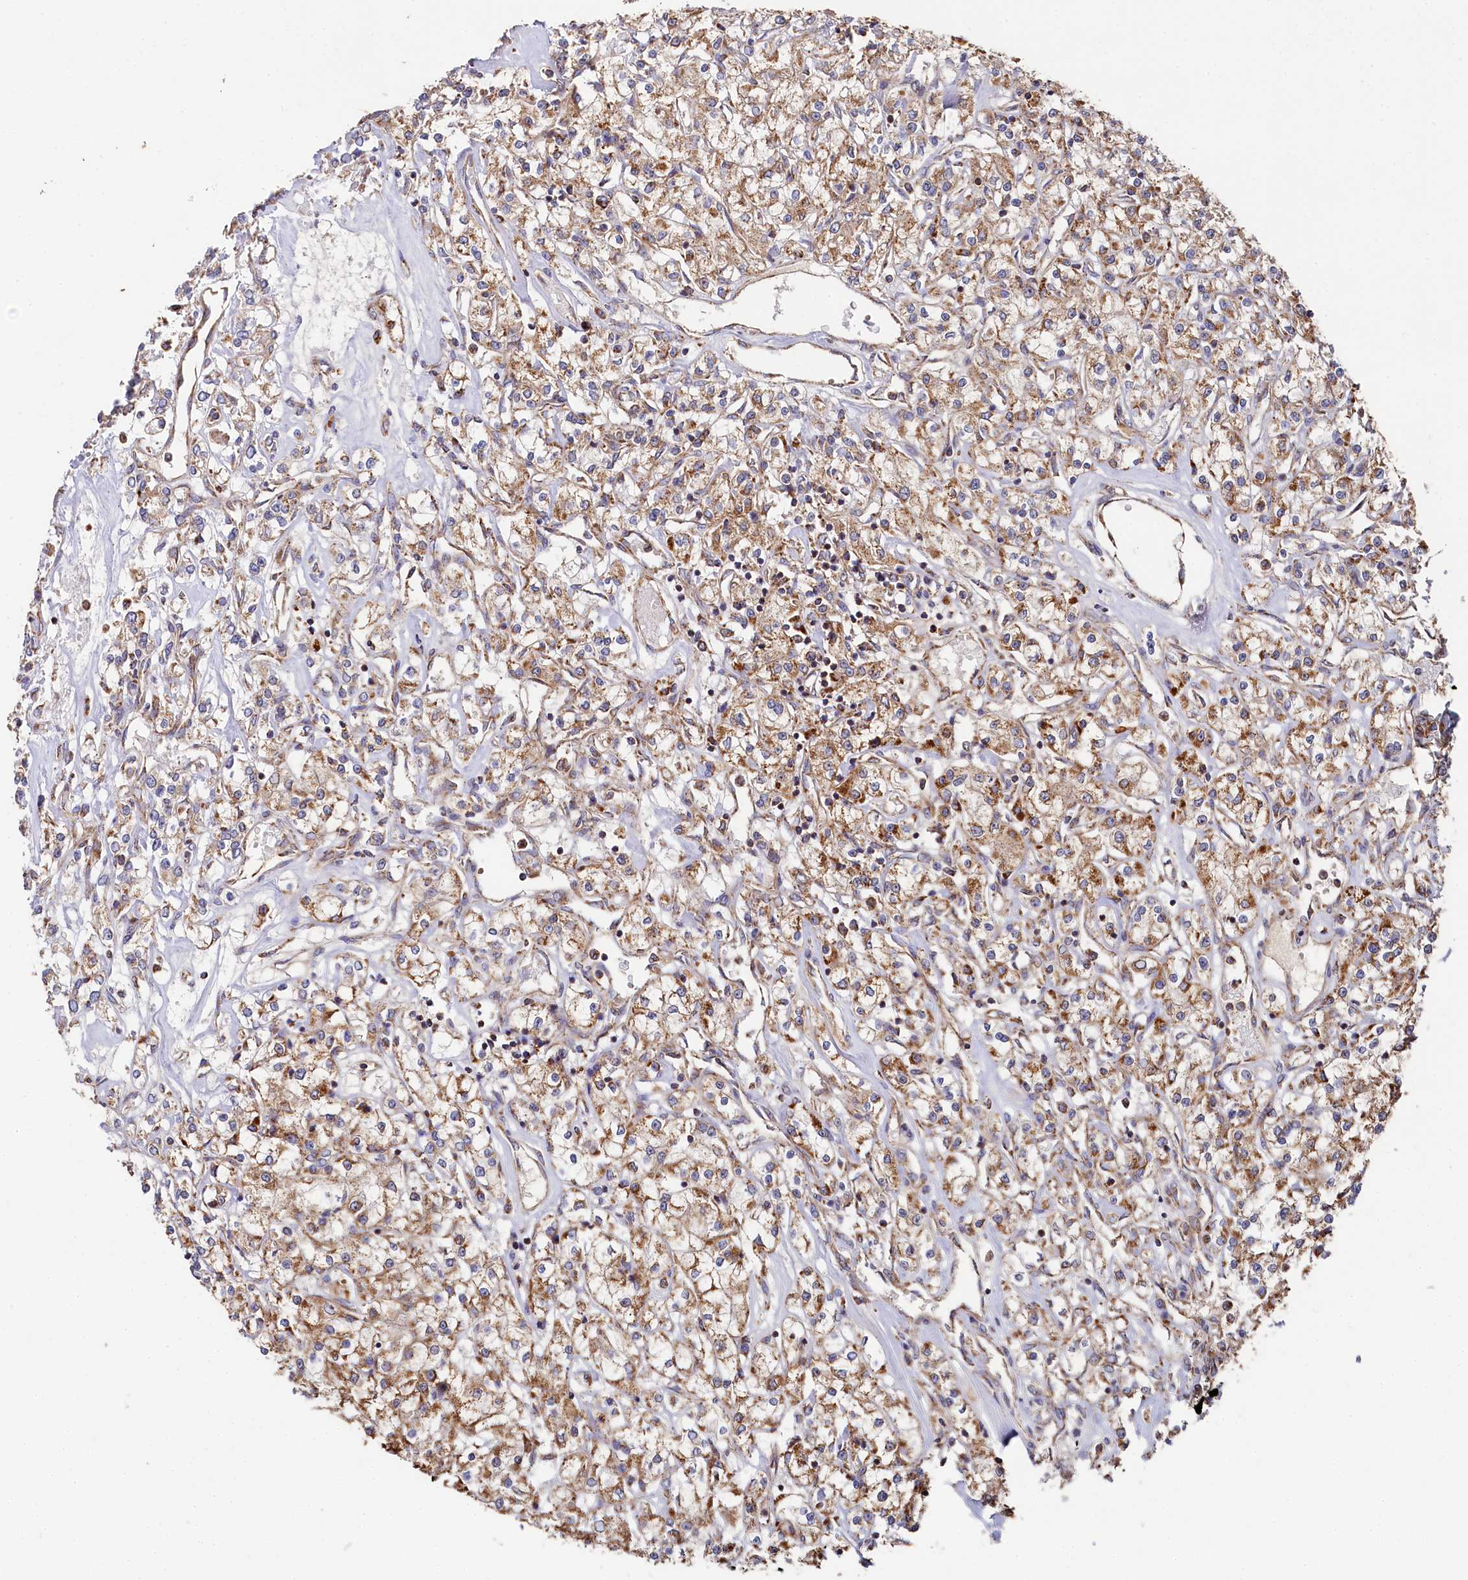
{"staining": {"intensity": "moderate", "quantity": ">75%", "location": "cytoplasmic/membranous"}, "tissue": "renal cancer", "cell_type": "Tumor cells", "image_type": "cancer", "snomed": [{"axis": "morphology", "description": "Adenocarcinoma, NOS"}, {"axis": "topography", "description": "Kidney"}], "caption": "Protein staining displays moderate cytoplasmic/membranous positivity in approximately >75% of tumor cells in renal cancer (adenocarcinoma).", "gene": "HAUS2", "patient": {"sex": "female", "age": 59}}